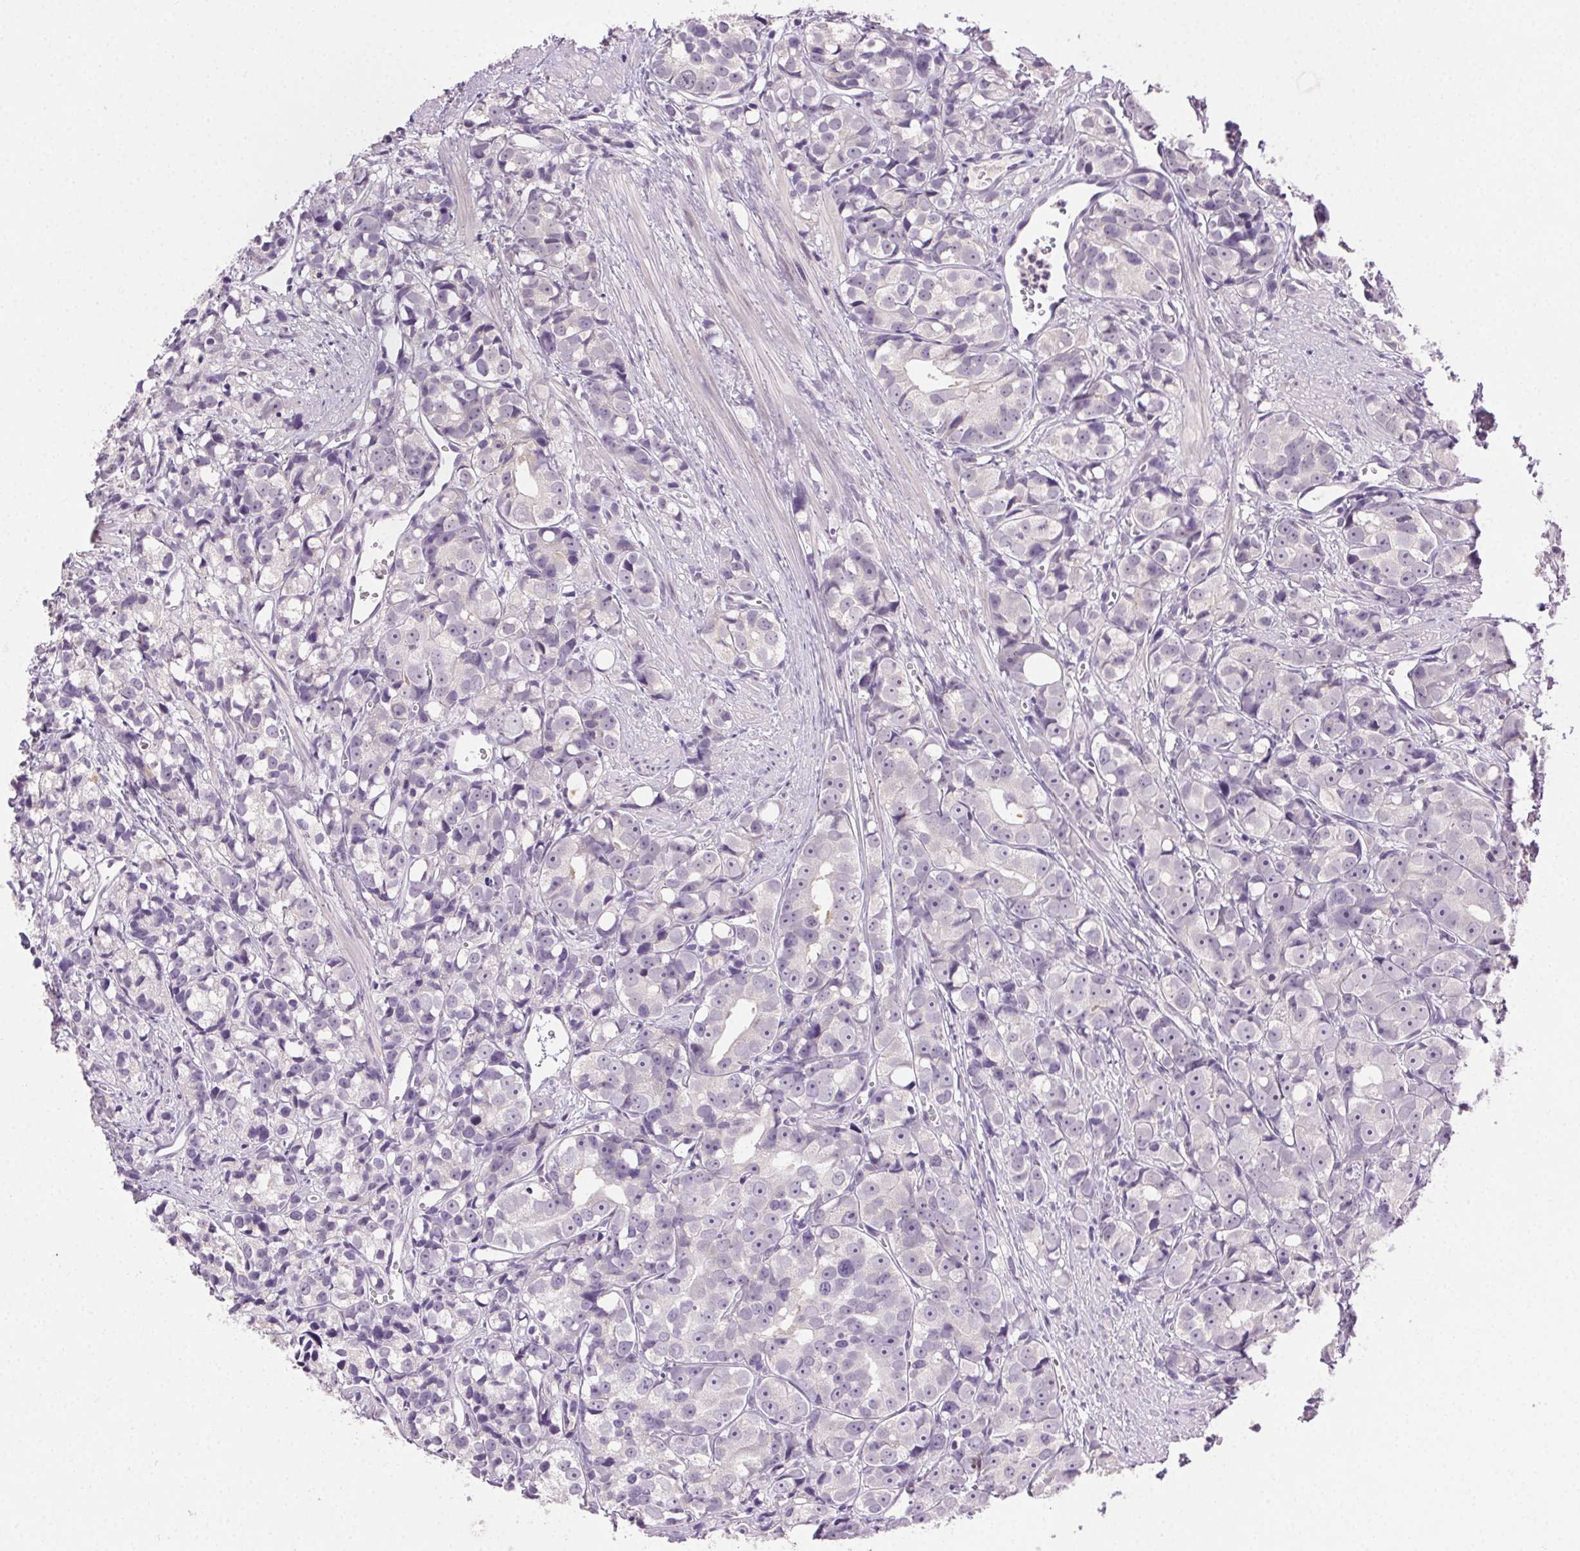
{"staining": {"intensity": "negative", "quantity": "none", "location": "none"}, "tissue": "prostate cancer", "cell_type": "Tumor cells", "image_type": "cancer", "snomed": [{"axis": "morphology", "description": "Adenocarcinoma, High grade"}, {"axis": "topography", "description": "Prostate"}], "caption": "DAB immunohistochemical staining of prostate cancer reveals no significant expression in tumor cells.", "gene": "CLDN10", "patient": {"sex": "male", "age": 77}}